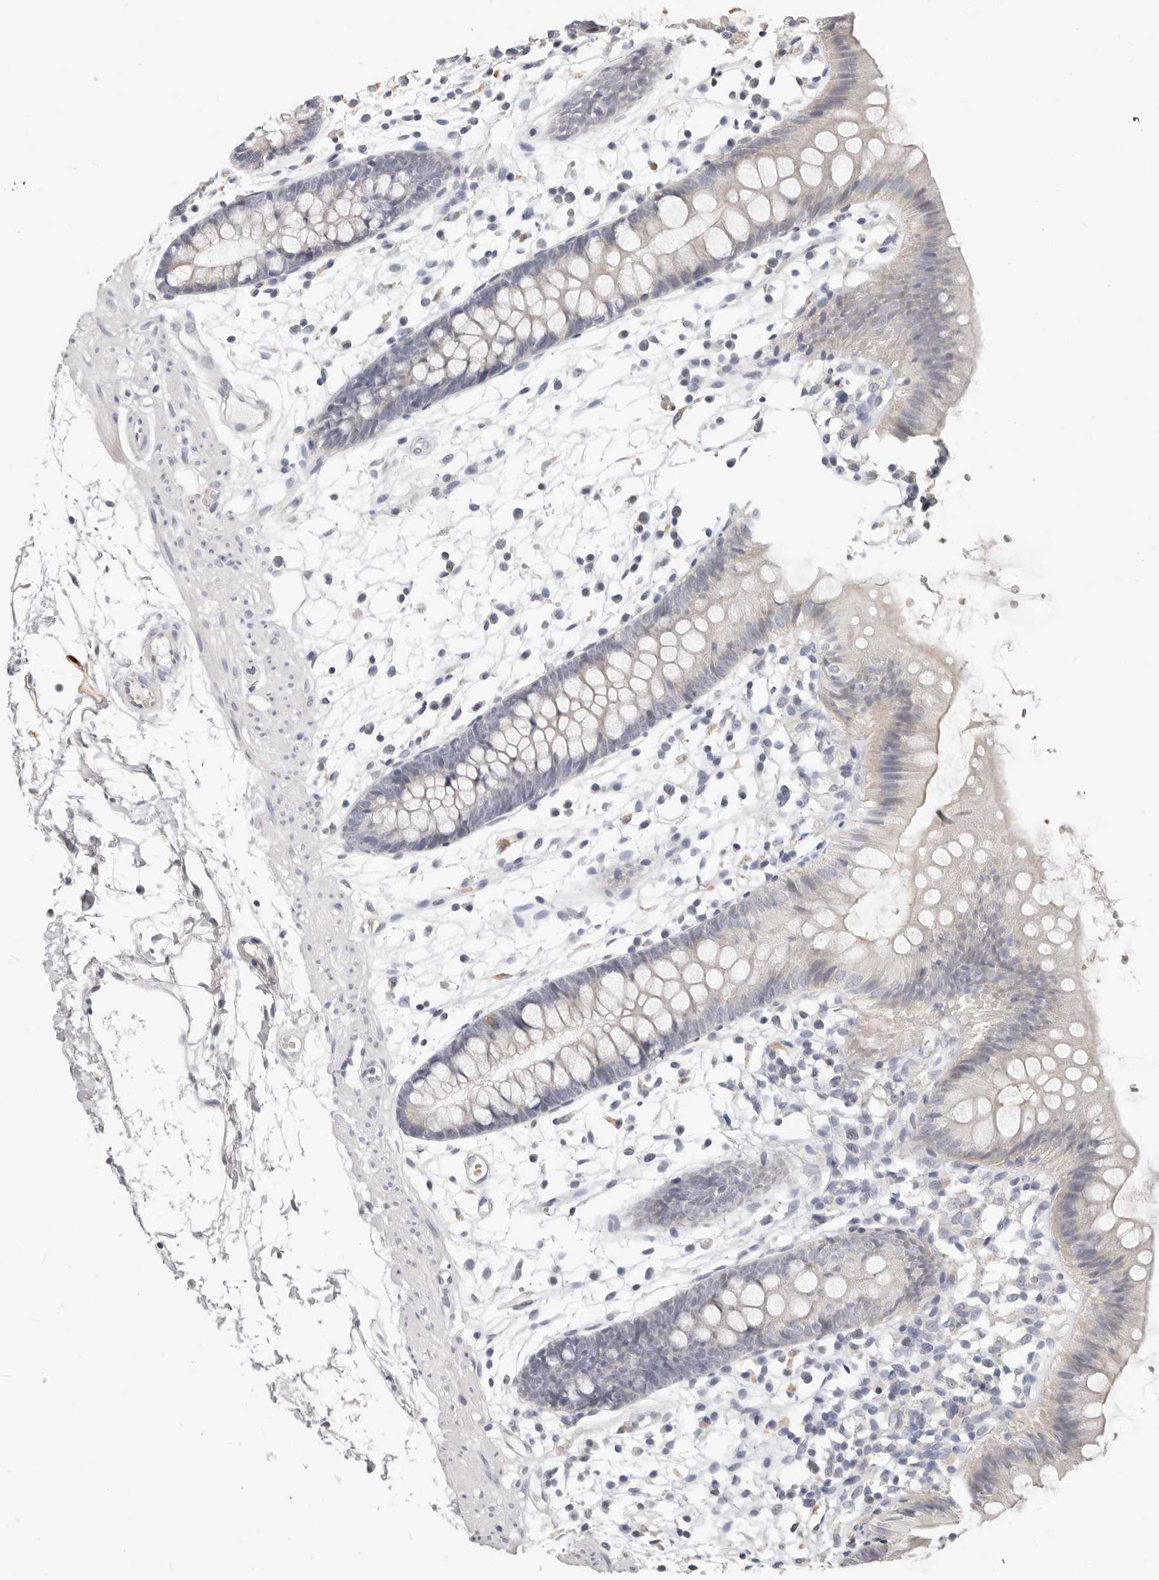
{"staining": {"intensity": "negative", "quantity": "none", "location": "none"}, "tissue": "colon", "cell_type": "Endothelial cells", "image_type": "normal", "snomed": [{"axis": "morphology", "description": "Normal tissue, NOS"}, {"axis": "topography", "description": "Colon"}], "caption": "DAB (3,3'-diaminobenzidine) immunohistochemical staining of normal human colon exhibits no significant expression in endothelial cells.", "gene": "TMEM63B", "patient": {"sex": "male", "age": 56}}